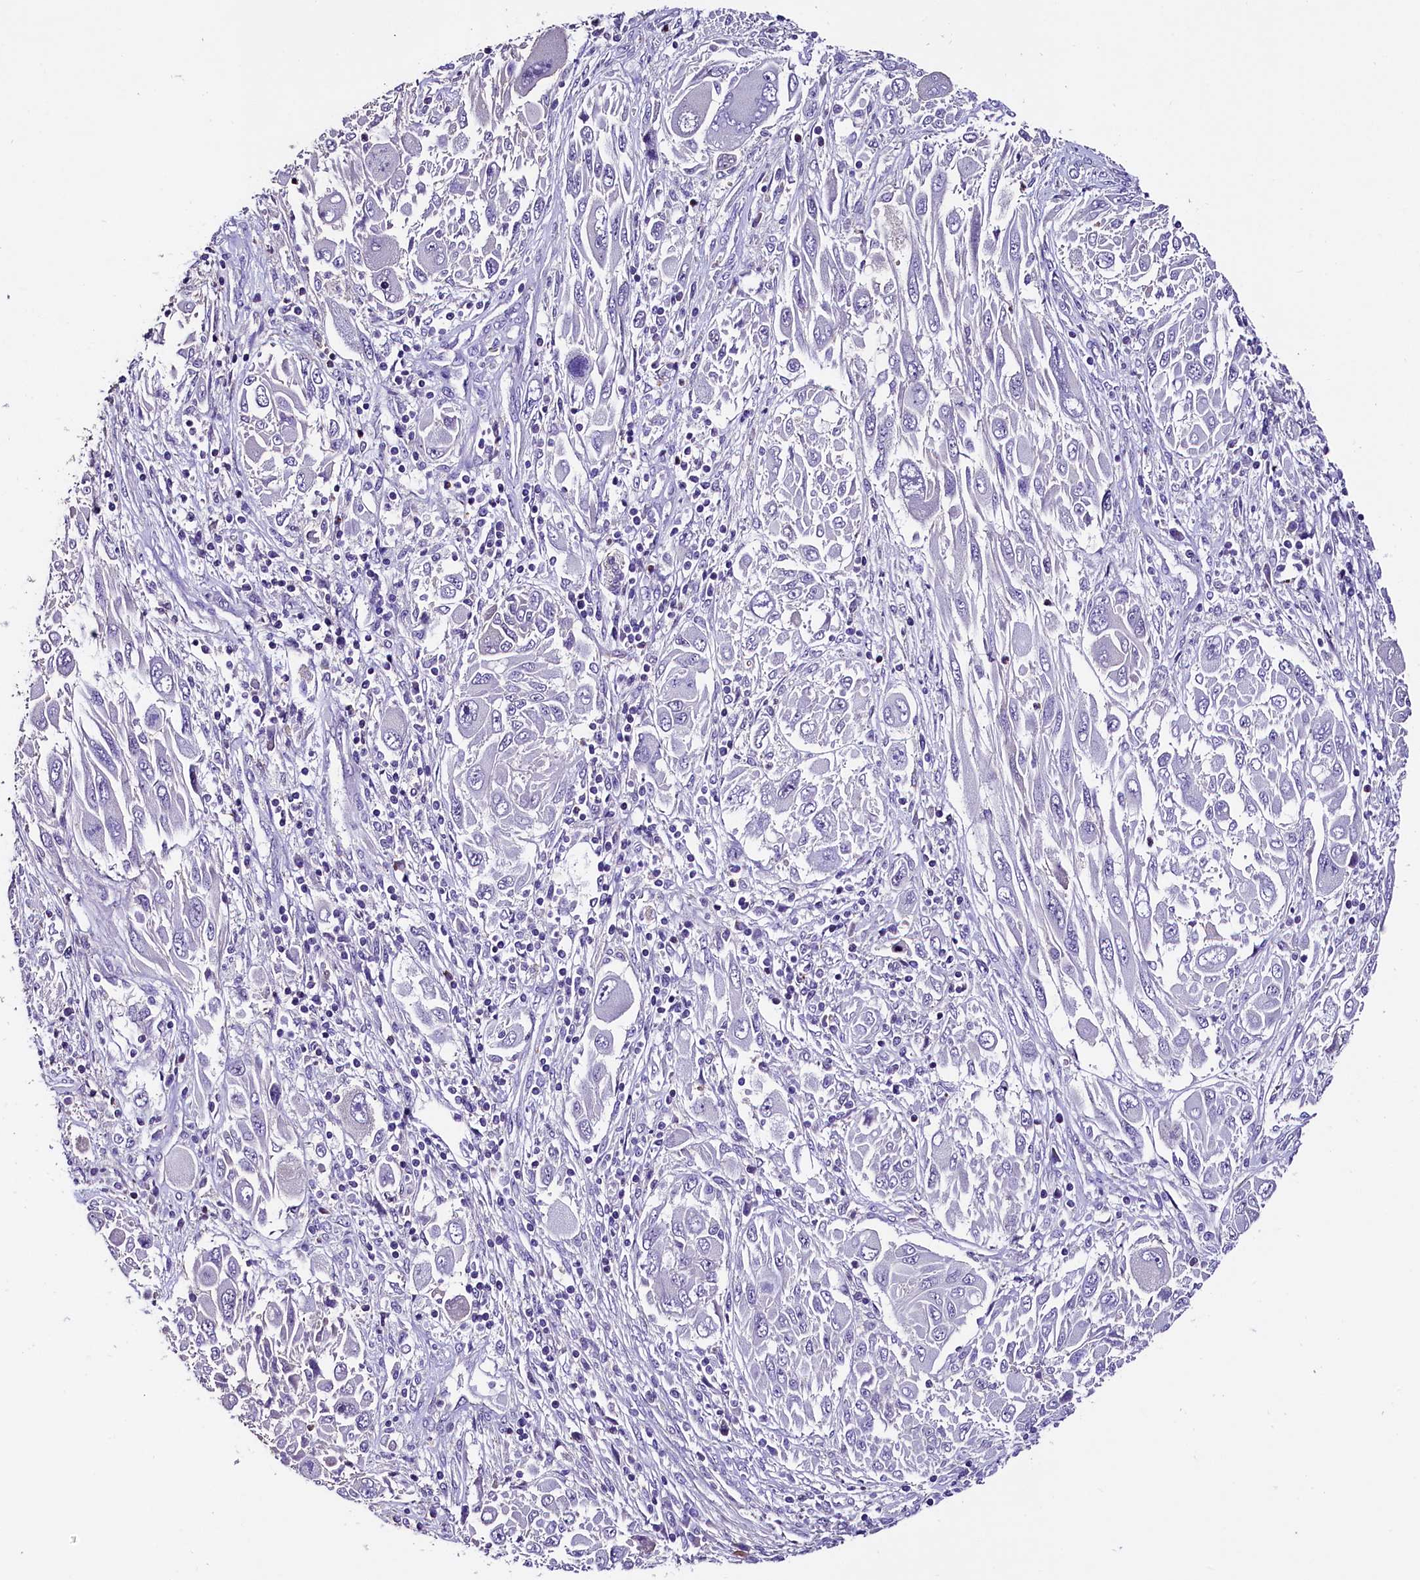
{"staining": {"intensity": "negative", "quantity": "none", "location": "none"}, "tissue": "melanoma", "cell_type": "Tumor cells", "image_type": "cancer", "snomed": [{"axis": "morphology", "description": "Malignant melanoma, NOS"}, {"axis": "topography", "description": "Skin"}], "caption": "Immunohistochemistry of human melanoma shows no expression in tumor cells. (Brightfield microscopy of DAB immunohistochemistry (IHC) at high magnification).", "gene": "MEX3B", "patient": {"sex": "female", "age": 91}}